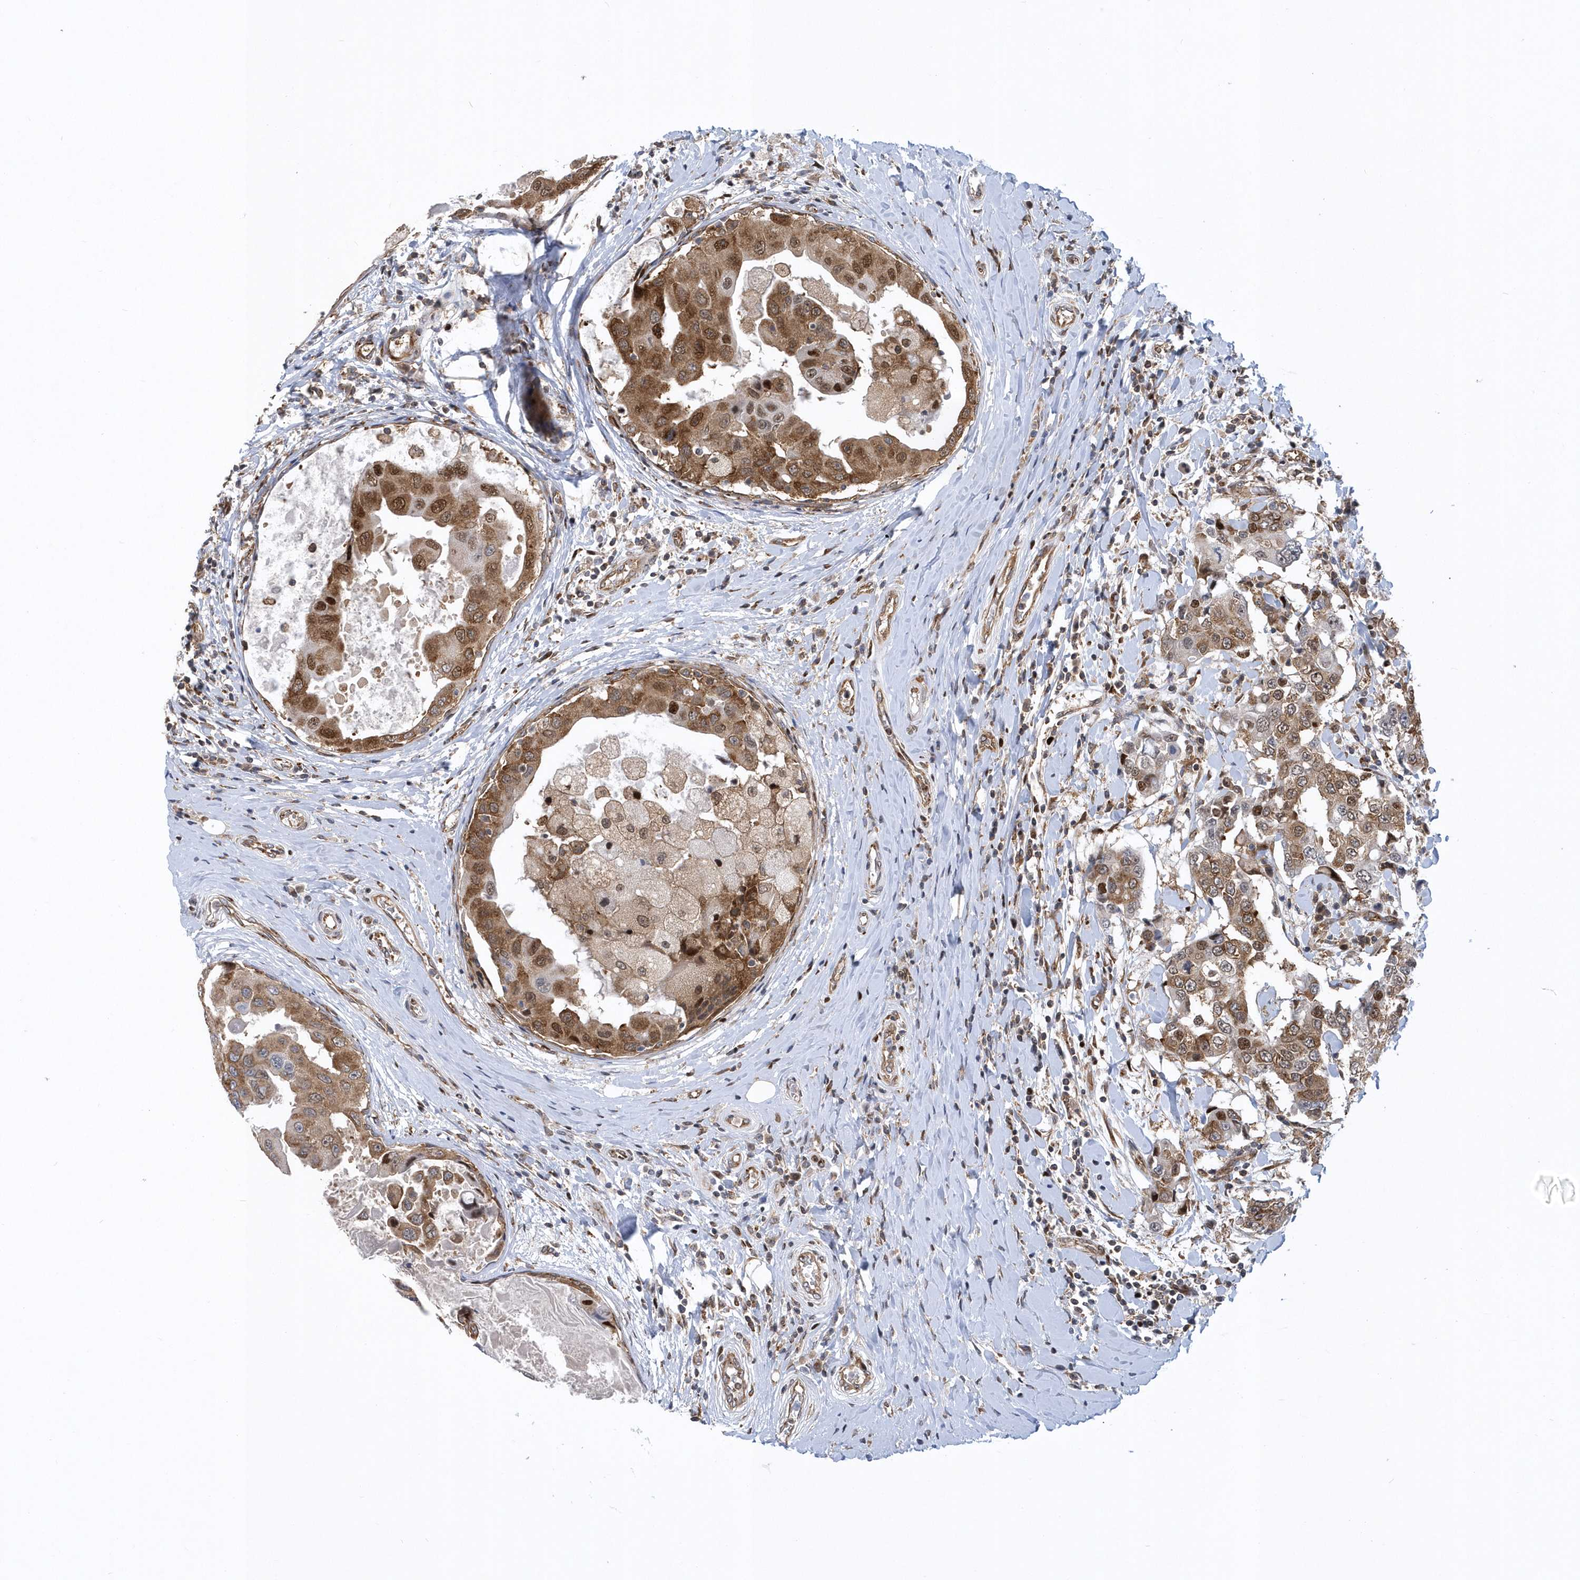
{"staining": {"intensity": "moderate", "quantity": ">75%", "location": "cytoplasmic/membranous,nuclear"}, "tissue": "breast cancer", "cell_type": "Tumor cells", "image_type": "cancer", "snomed": [{"axis": "morphology", "description": "Duct carcinoma"}, {"axis": "topography", "description": "Breast"}], "caption": "Tumor cells display medium levels of moderate cytoplasmic/membranous and nuclear expression in approximately >75% of cells in breast cancer.", "gene": "PHF1", "patient": {"sex": "female", "age": 27}}